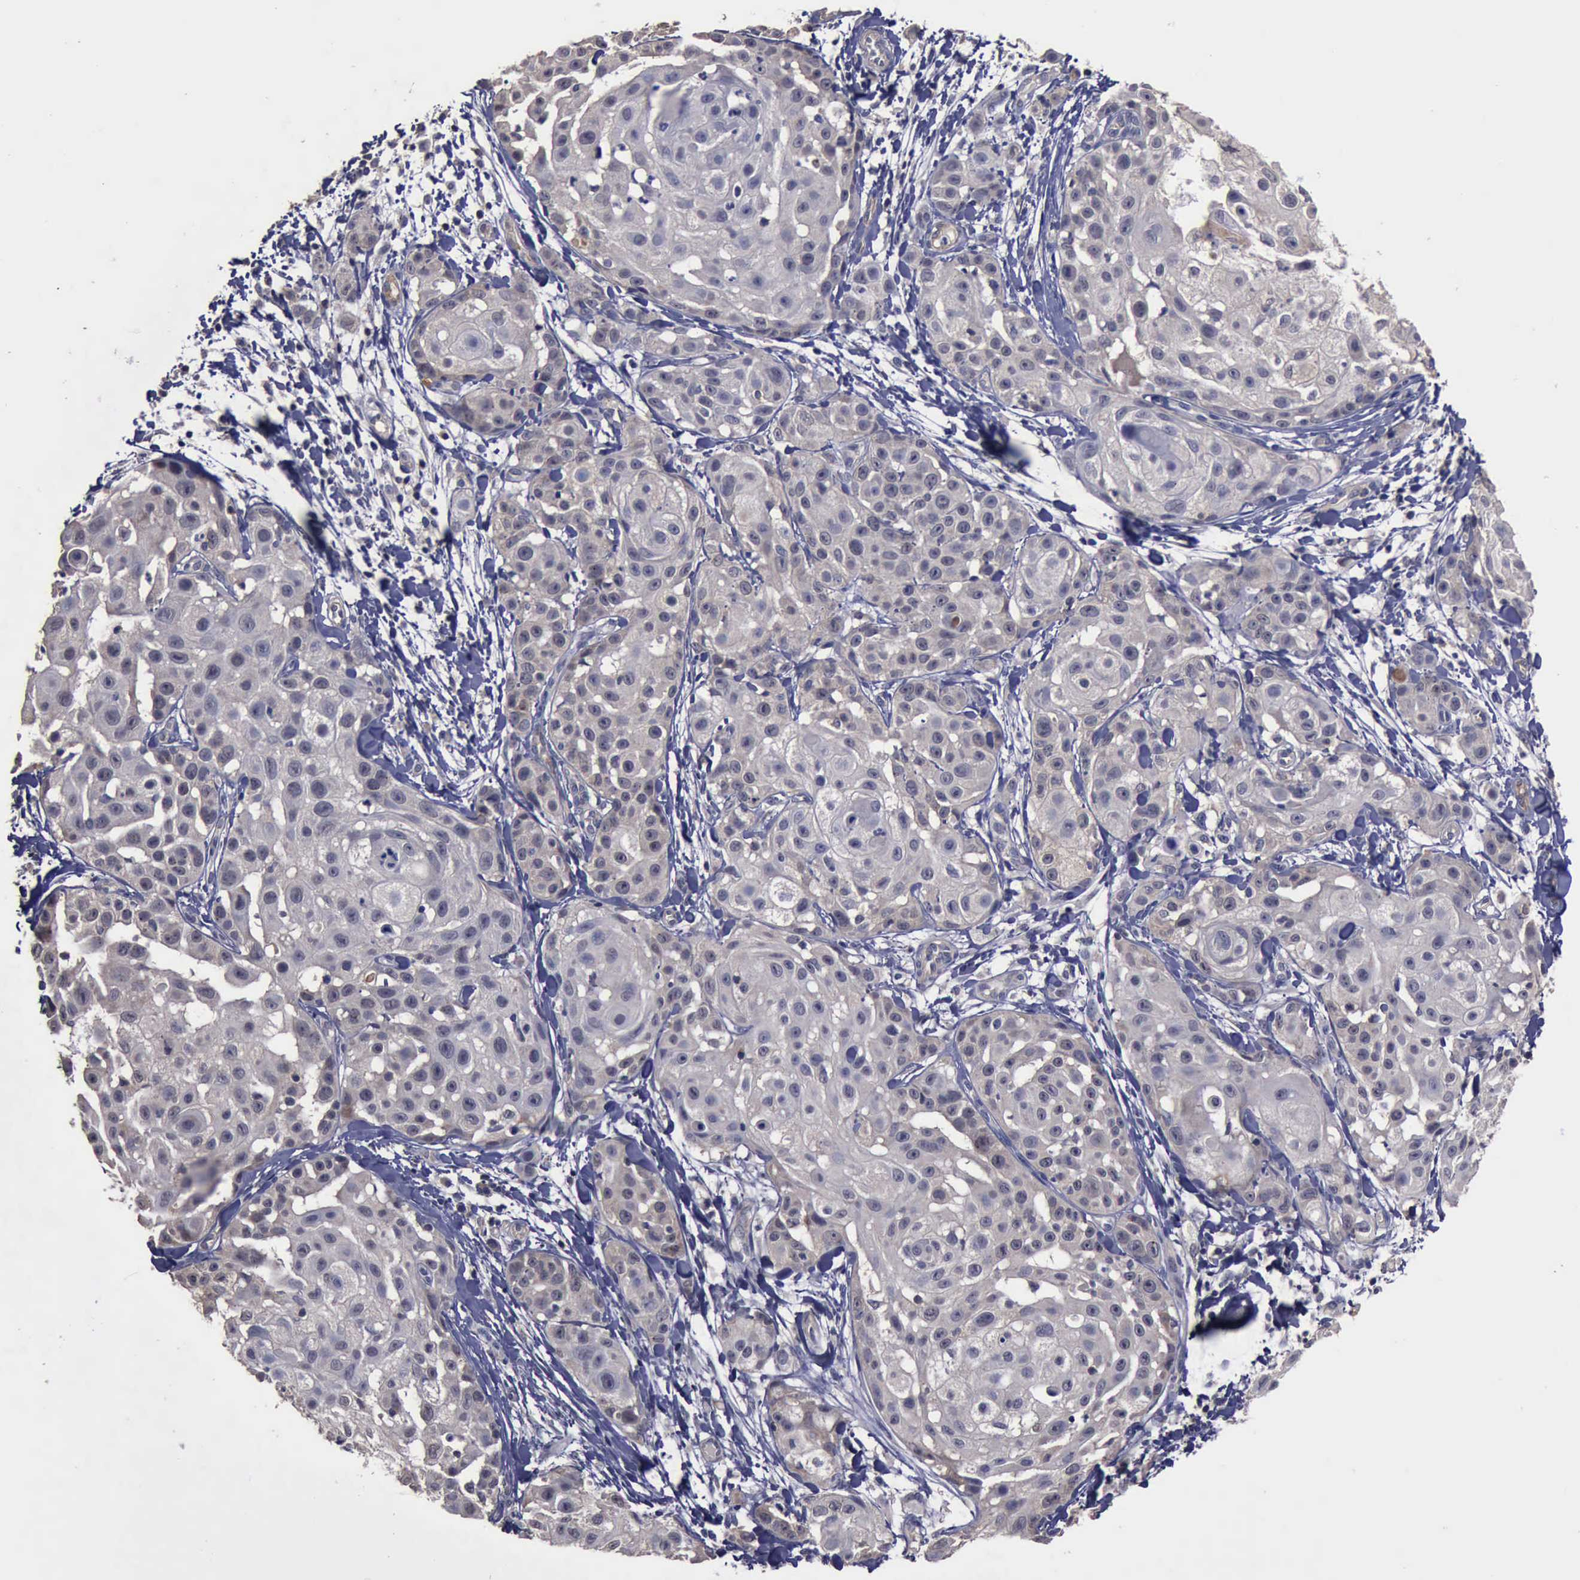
{"staining": {"intensity": "negative", "quantity": "none", "location": "none"}, "tissue": "skin cancer", "cell_type": "Tumor cells", "image_type": "cancer", "snomed": [{"axis": "morphology", "description": "Squamous cell carcinoma, NOS"}, {"axis": "topography", "description": "Skin"}], "caption": "Tumor cells show no significant expression in skin squamous cell carcinoma.", "gene": "CRKL", "patient": {"sex": "female", "age": 57}}